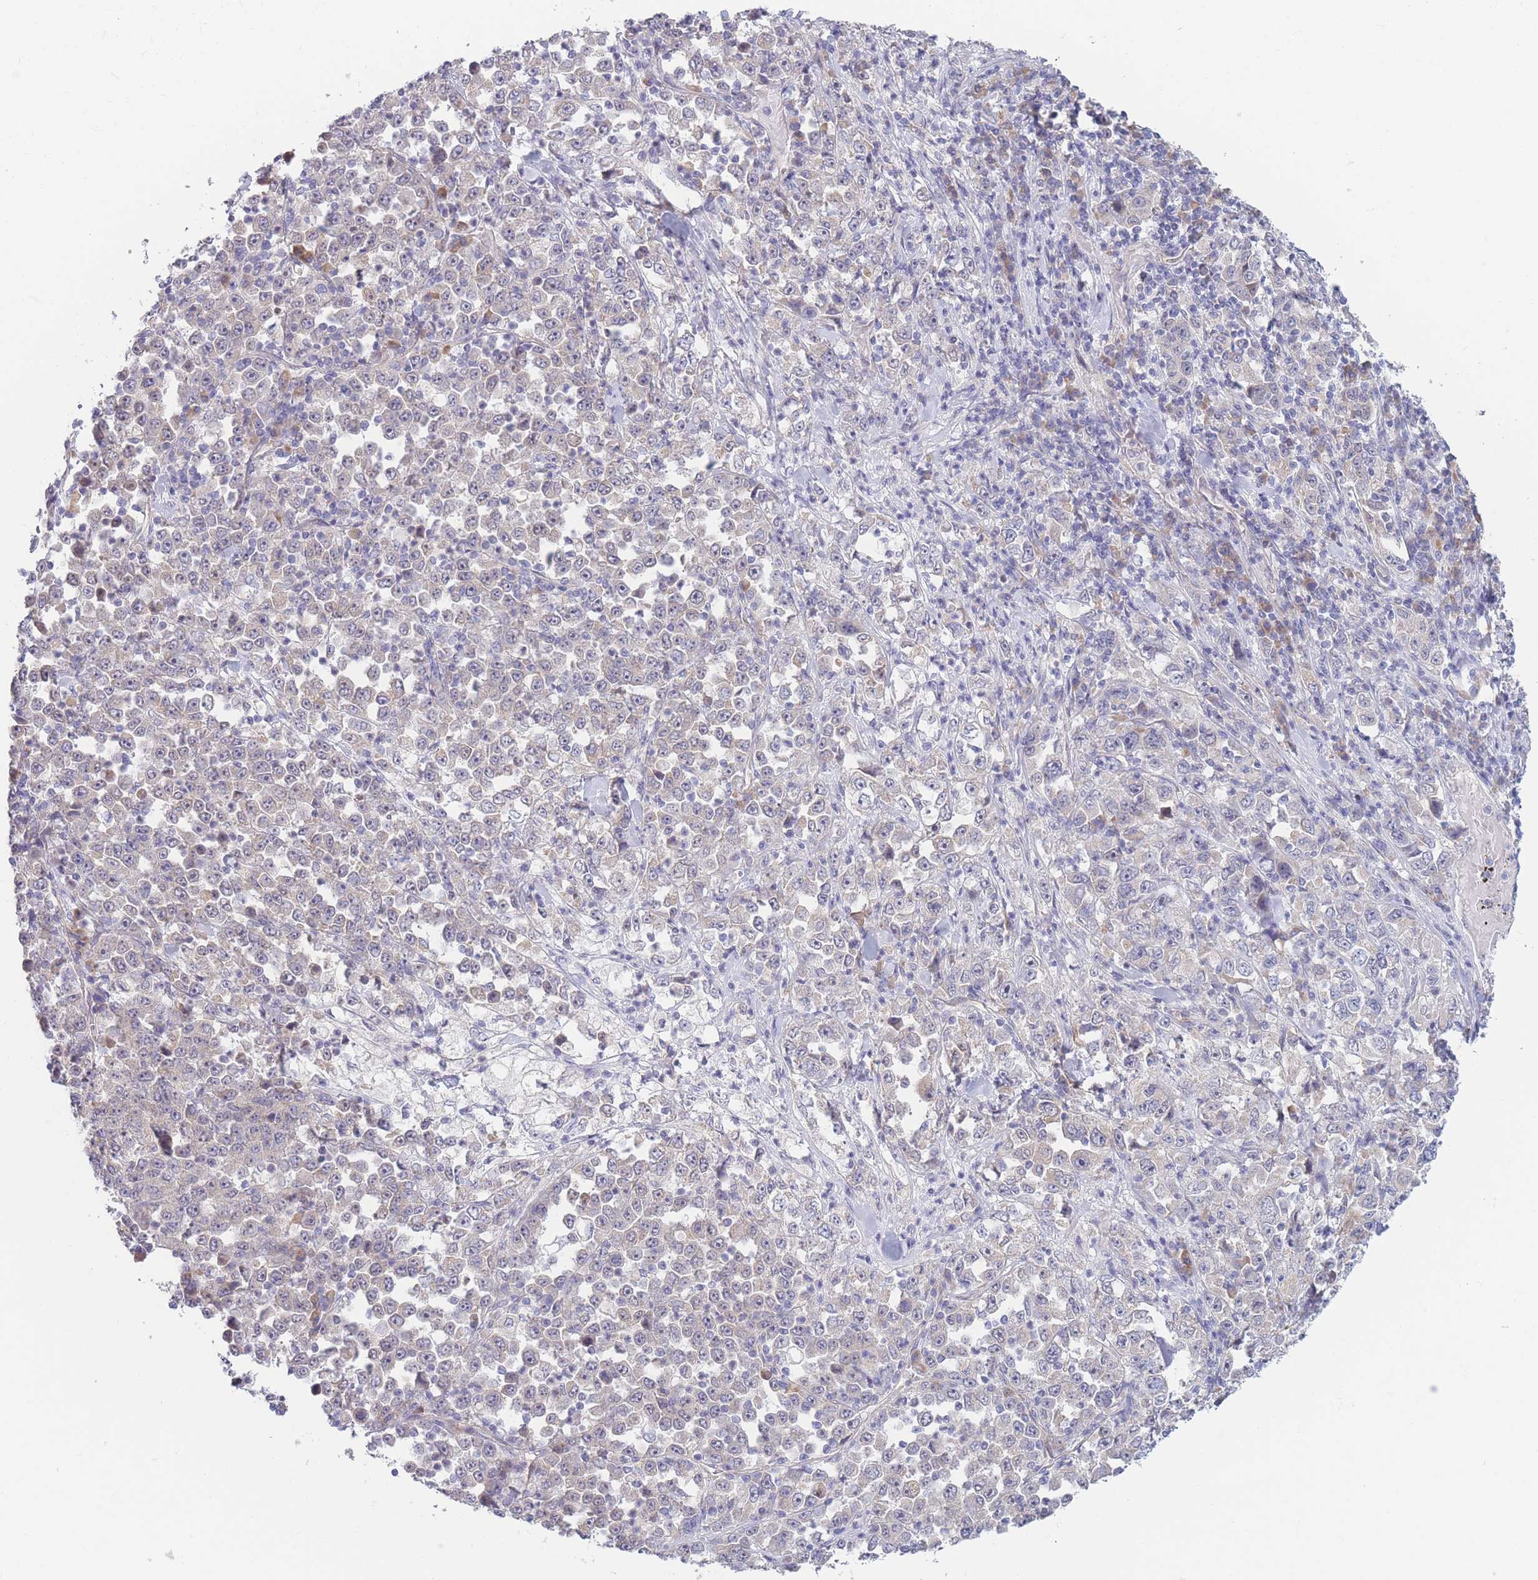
{"staining": {"intensity": "negative", "quantity": "none", "location": "none"}, "tissue": "stomach cancer", "cell_type": "Tumor cells", "image_type": "cancer", "snomed": [{"axis": "morphology", "description": "Normal tissue, NOS"}, {"axis": "morphology", "description": "Adenocarcinoma, NOS"}, {"axis": "topography", "description": "Stomach, upper"}, {"axis": "topography", "description": "Stomach"}], "caption": "An immunohistochemistry (IHC) micrograph of adenocarcinoma (stomach) is shown. There is no staining in tumor cells of adenocarcinoma (stomach).", "gene": "FAM227B", "patient": {"sex": "male", "age": 59}}